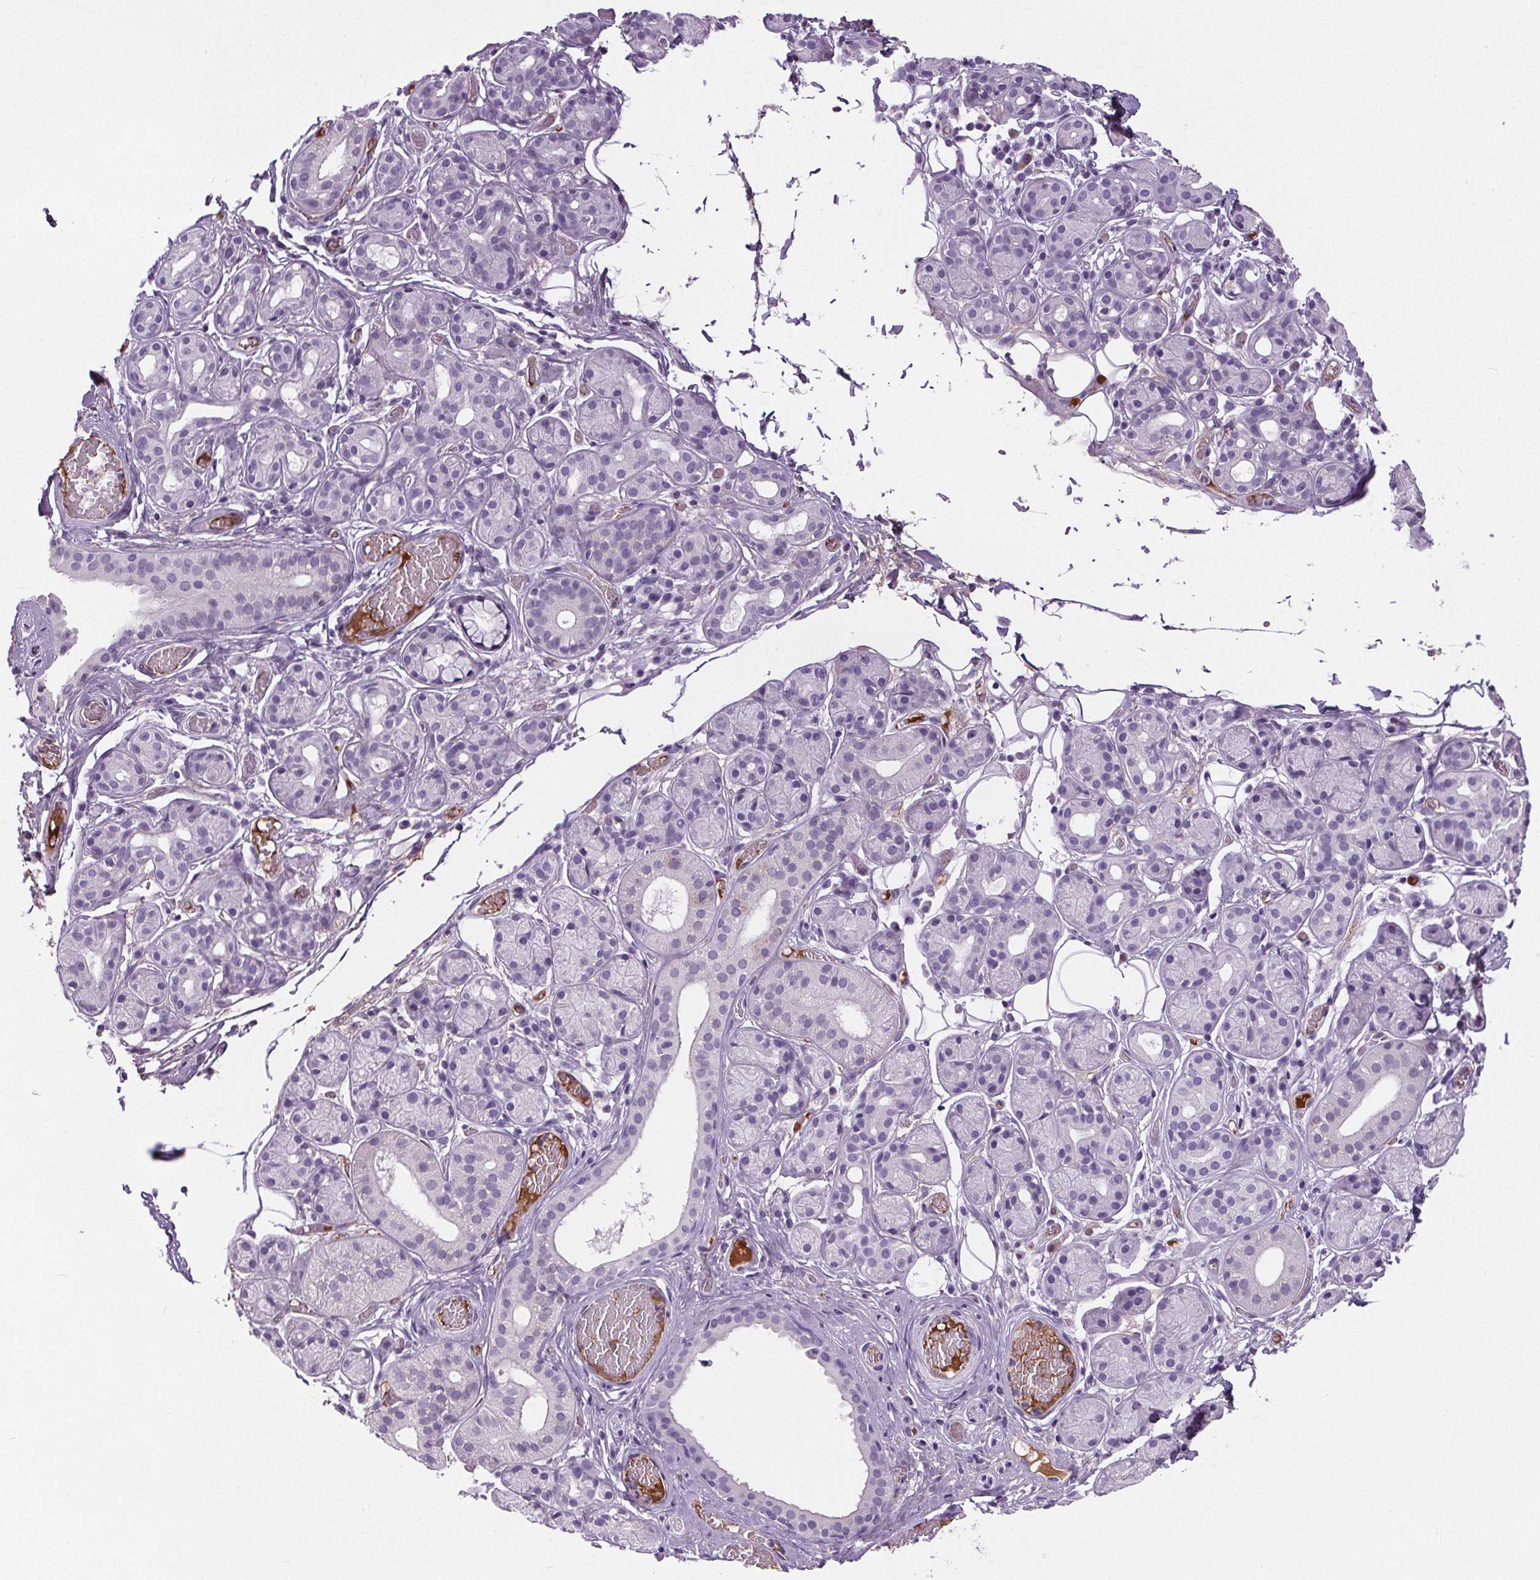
{"staining": {"intensity": "negative", "quantity": "none", "location": "none"}, "tissue": "salivary gland", "cell_type": "Glandular cells", "image_type": "normal", "snomed": [{"axis": "morphology", "description": "Normal tissue, NOS"}, {"axis": "topography", "description": "Salivary gland"}, {"axis": "topography", "description": "Peripheral nerve tissue"}], "caption": "A high-resolution micrograph shows immunohistochemistry (IHC) staining of benign salivary gland, which reveals no significant expression in glandular cells.", "gene": "CD5L", "patient": {"sex": "male", "age": 71}}